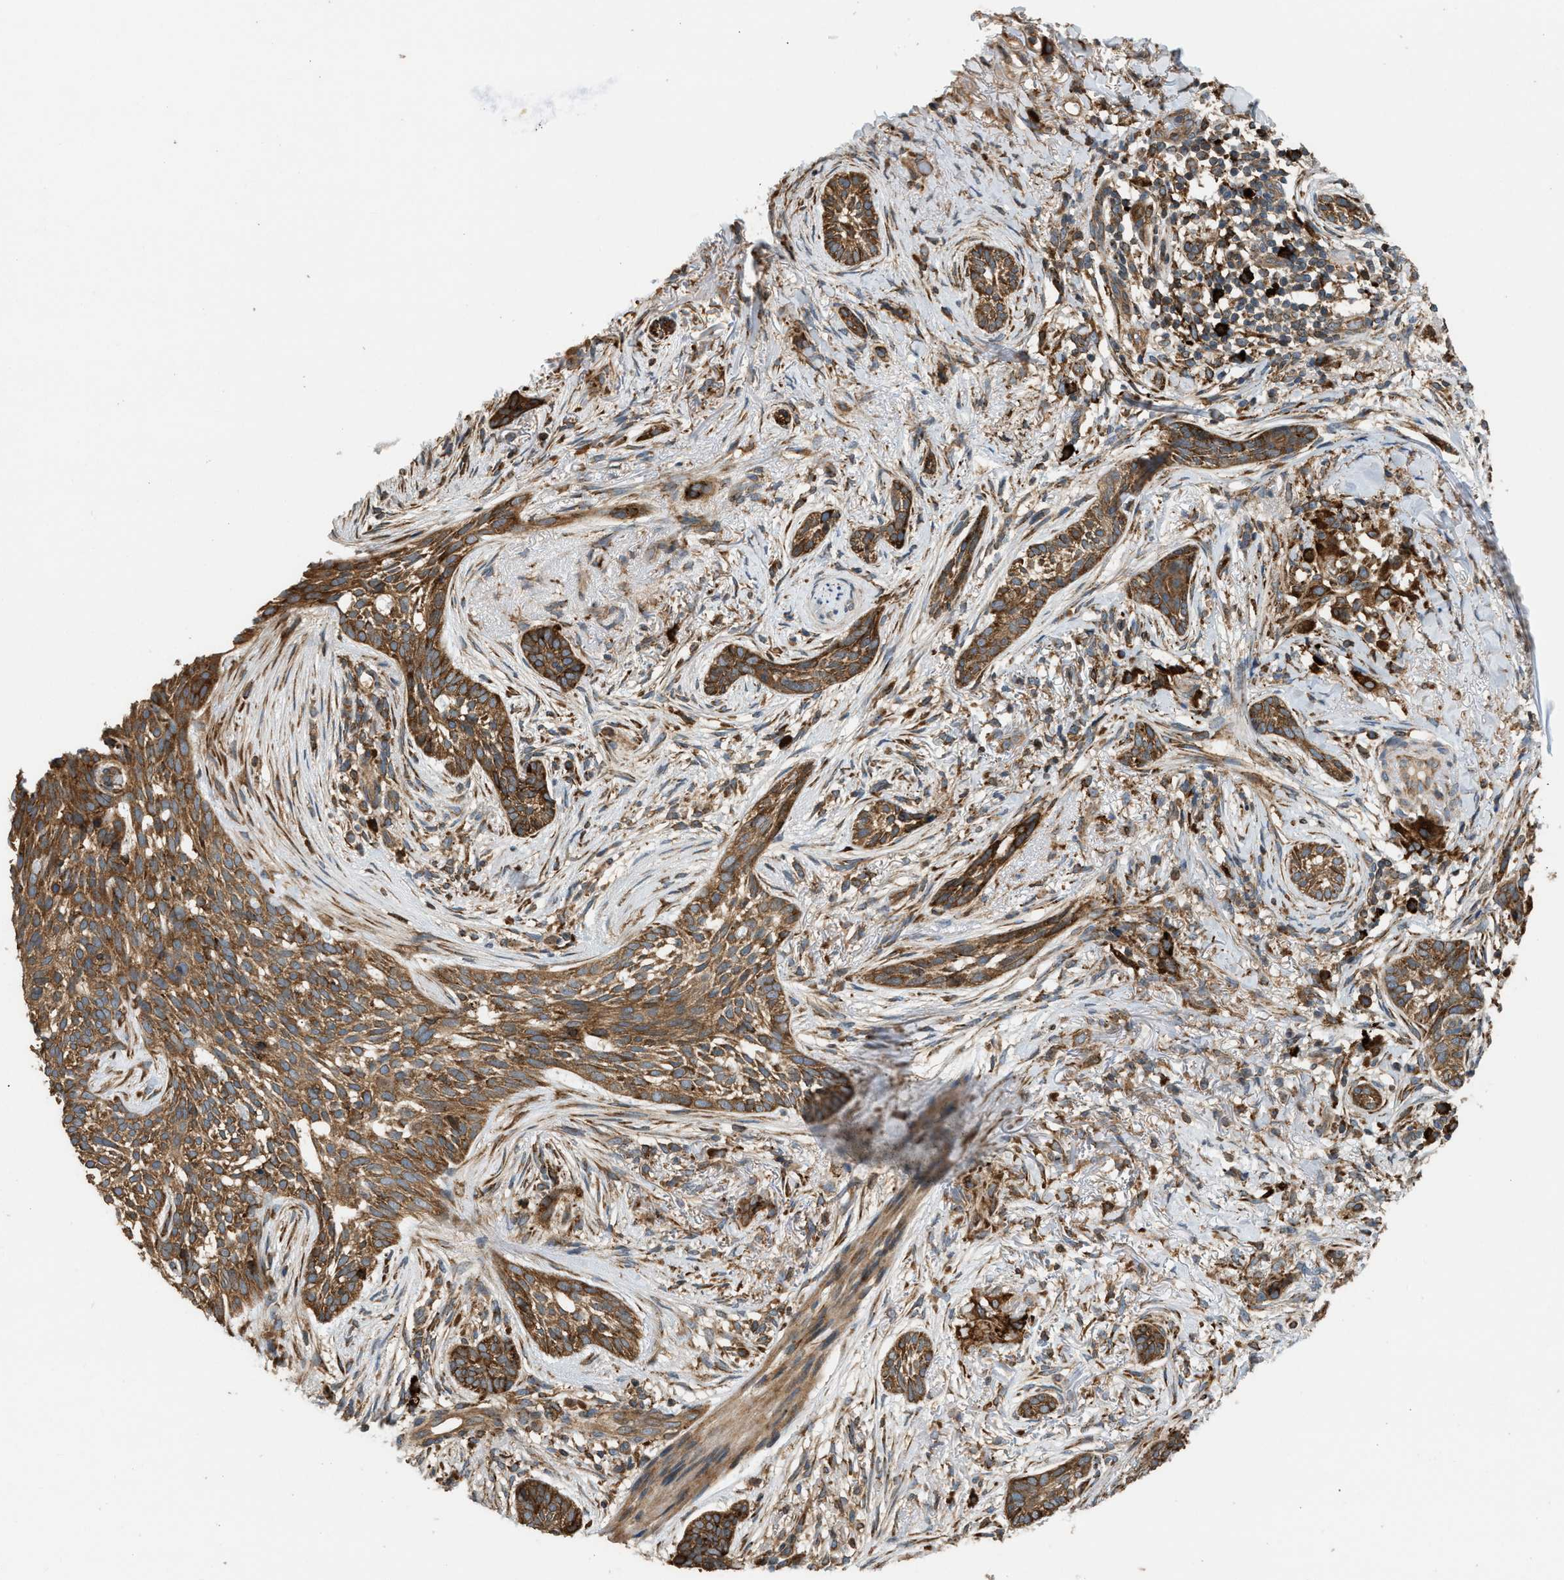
{"staining": {"intensity": "moderate", "quantity": ">75%", "location": "cytoplasmic/membranous"}, "tissue": "skin cancer", "cell_type": "Tumor cells", "image_type": "cancer", "snomed": [{"axis": "morphology", "description": "Basal cell carcinoma"}, {"axis": "topography", "description": "Skin"}], "caption": "Moderate cytoplasmic/membranous staining for a protein is seen in about >75% of tumor cells of skin cancer (basal cell carcinoma) using IHC.", "gene": "BAIAP2L1", "patient": {"sex": "female", "age": 88}}